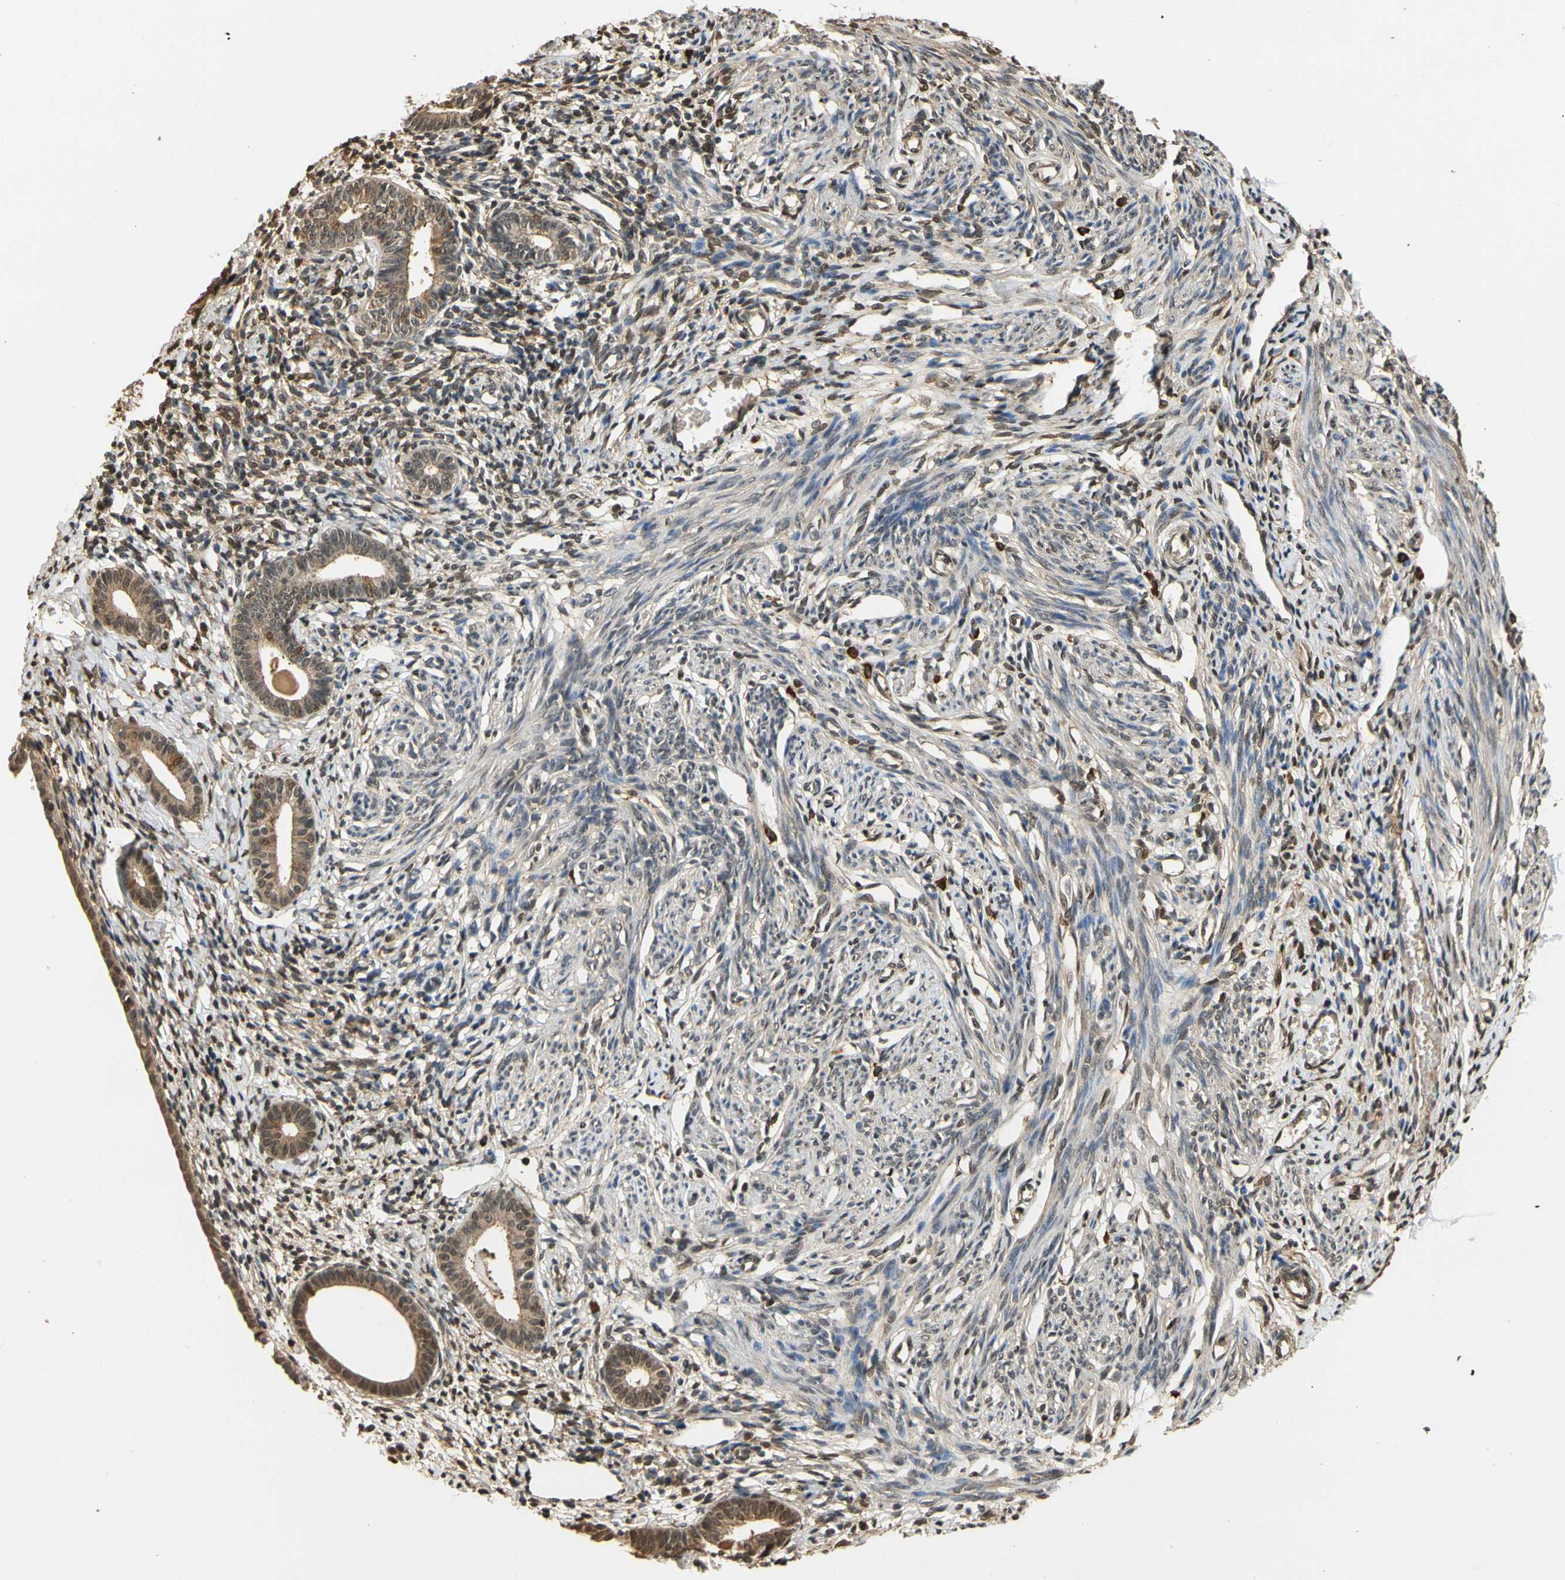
{"staining": {"intensity": "weak", "quantity": ">75%", "location": "cytoplasmic/membranous"}, "tissue": "endometrium", "cell_type": "Cells in endometrial stroma", "image_type": "normal", "snomed": [{"axis": "morphology", "description": "Normal tissue, NOS"}, {"axis": "topography", "description": "Endometrium"}], "caption": "Protein staining exhibits weak cytoplasmic/membranous positivity in approximately >75% of cells in endometrial stroma in benign endometrium.", "gene": "SOD1", "patient": {"sex": "female", "age": 71}}